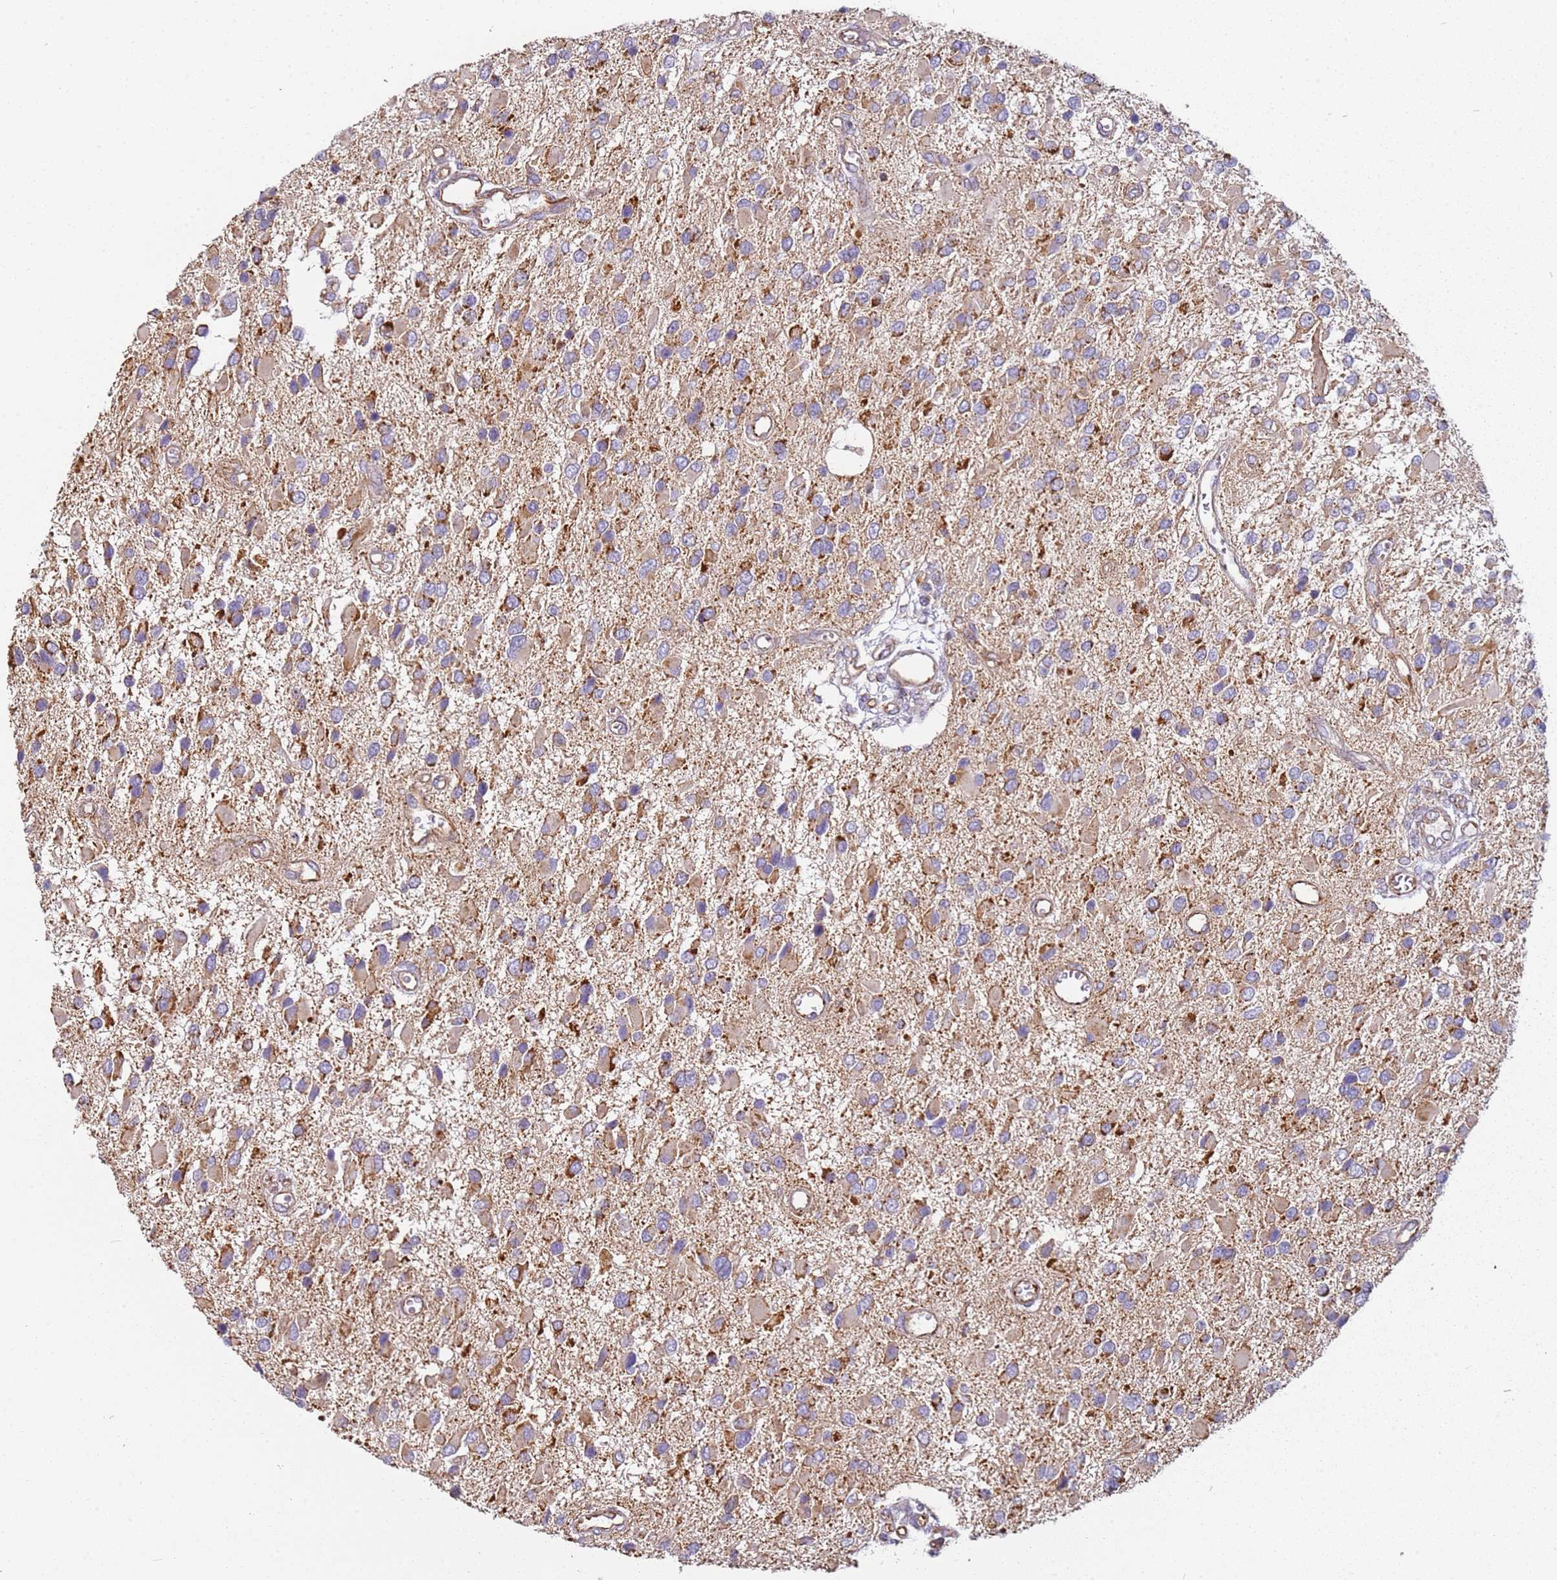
{"staining": {"intensity": "moderate", "quantity": "<25%", "location": "cytoplasmic/membranous"}, "tissue": "glioma", "cell_type": "Tumor cells", "image_type": "cancer", "snomed": [{"axis": "morphology", "description": "Glioma, malignant, High grade"}, {"axis": "topography", "description": "Brain"}], "caption": "Tumor cells exhibit low levels of moderate cytoplasmic/membranous expression in approximately <25% of cells in high-grade glioma (malignant).", "gene": "ALS2", "patient": {"sex": "male", "age": 53}}